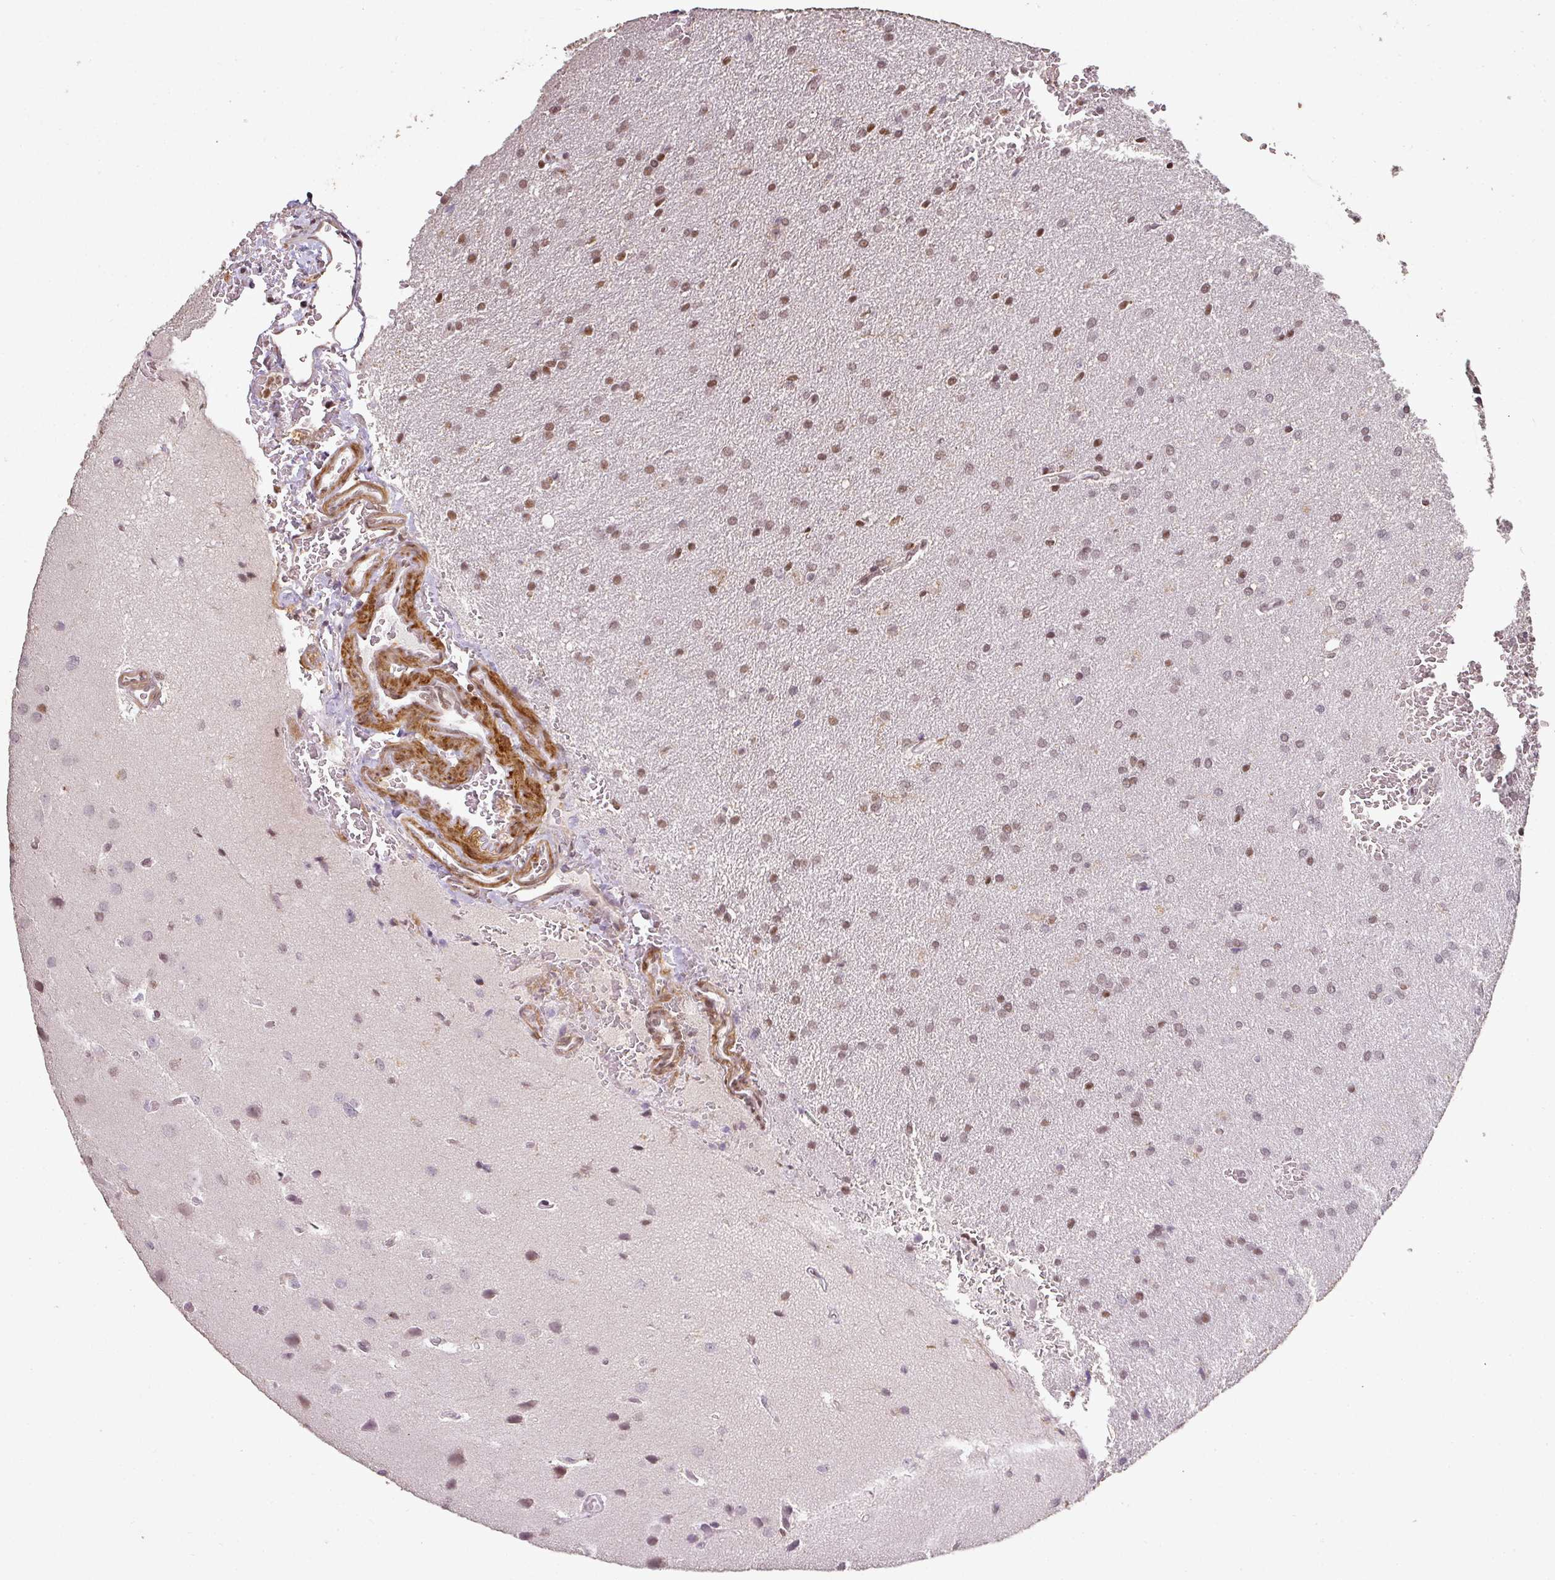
{"staining": {"intensity": "moderate", "quantity": ">75%", "location": "nuclear"}, "tissue": "glioma", "cell_type": "Tumor cells", "image_type": "cancer", "snomed": [{"axis": "morphology", "description": "Glioma, malignant, Low grade"}, {"axis": "topography", "description": "Brain"}], "caption": "Moderate nuclear protein positivity is identified in about >75% of tumor cells in malignant low-grade glioma.", "gene": "GPRIN2", "patient": {"sex": "female", "age": 33}}